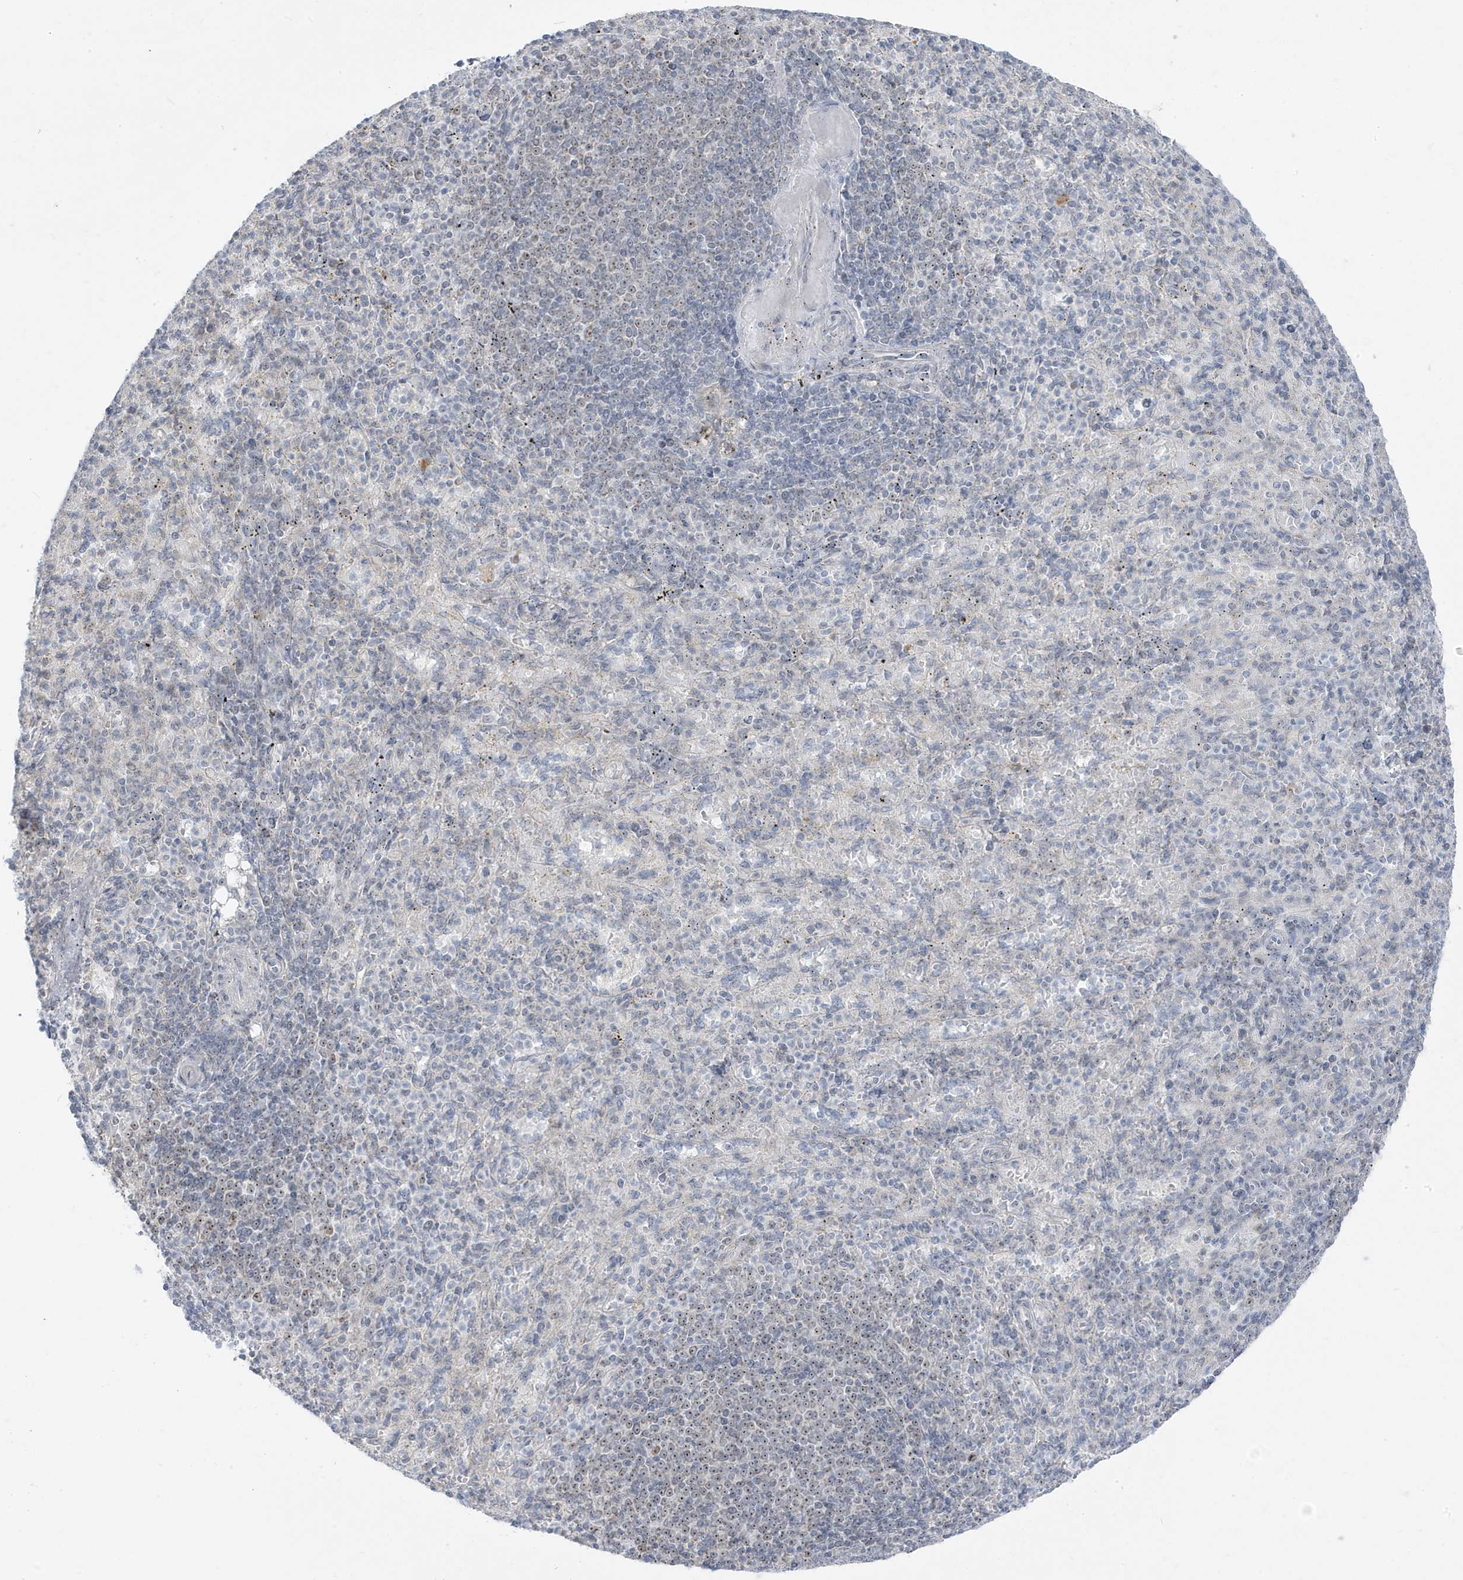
{"staining": {"intensity": "negative", "quantity": "none", "location": "none"}, "tissue": "spleen", "cell_type": "Cells in red pulp", "image_type": "normal", "snomed": [{"axis": "morphology", "description": "Normal tissue, NOS"}, {"axis": "topography", "description": "Spleen"}], "caption": "Cells in red pulp are negative for brown protein staining in benign spleen. Brightfield microscopy of IHC stained with DAB (brown) and hematoxylin (blue), captured at high magnification.", "gene": "TSEN15", "patient": {"sex": "female", "age": 74}}